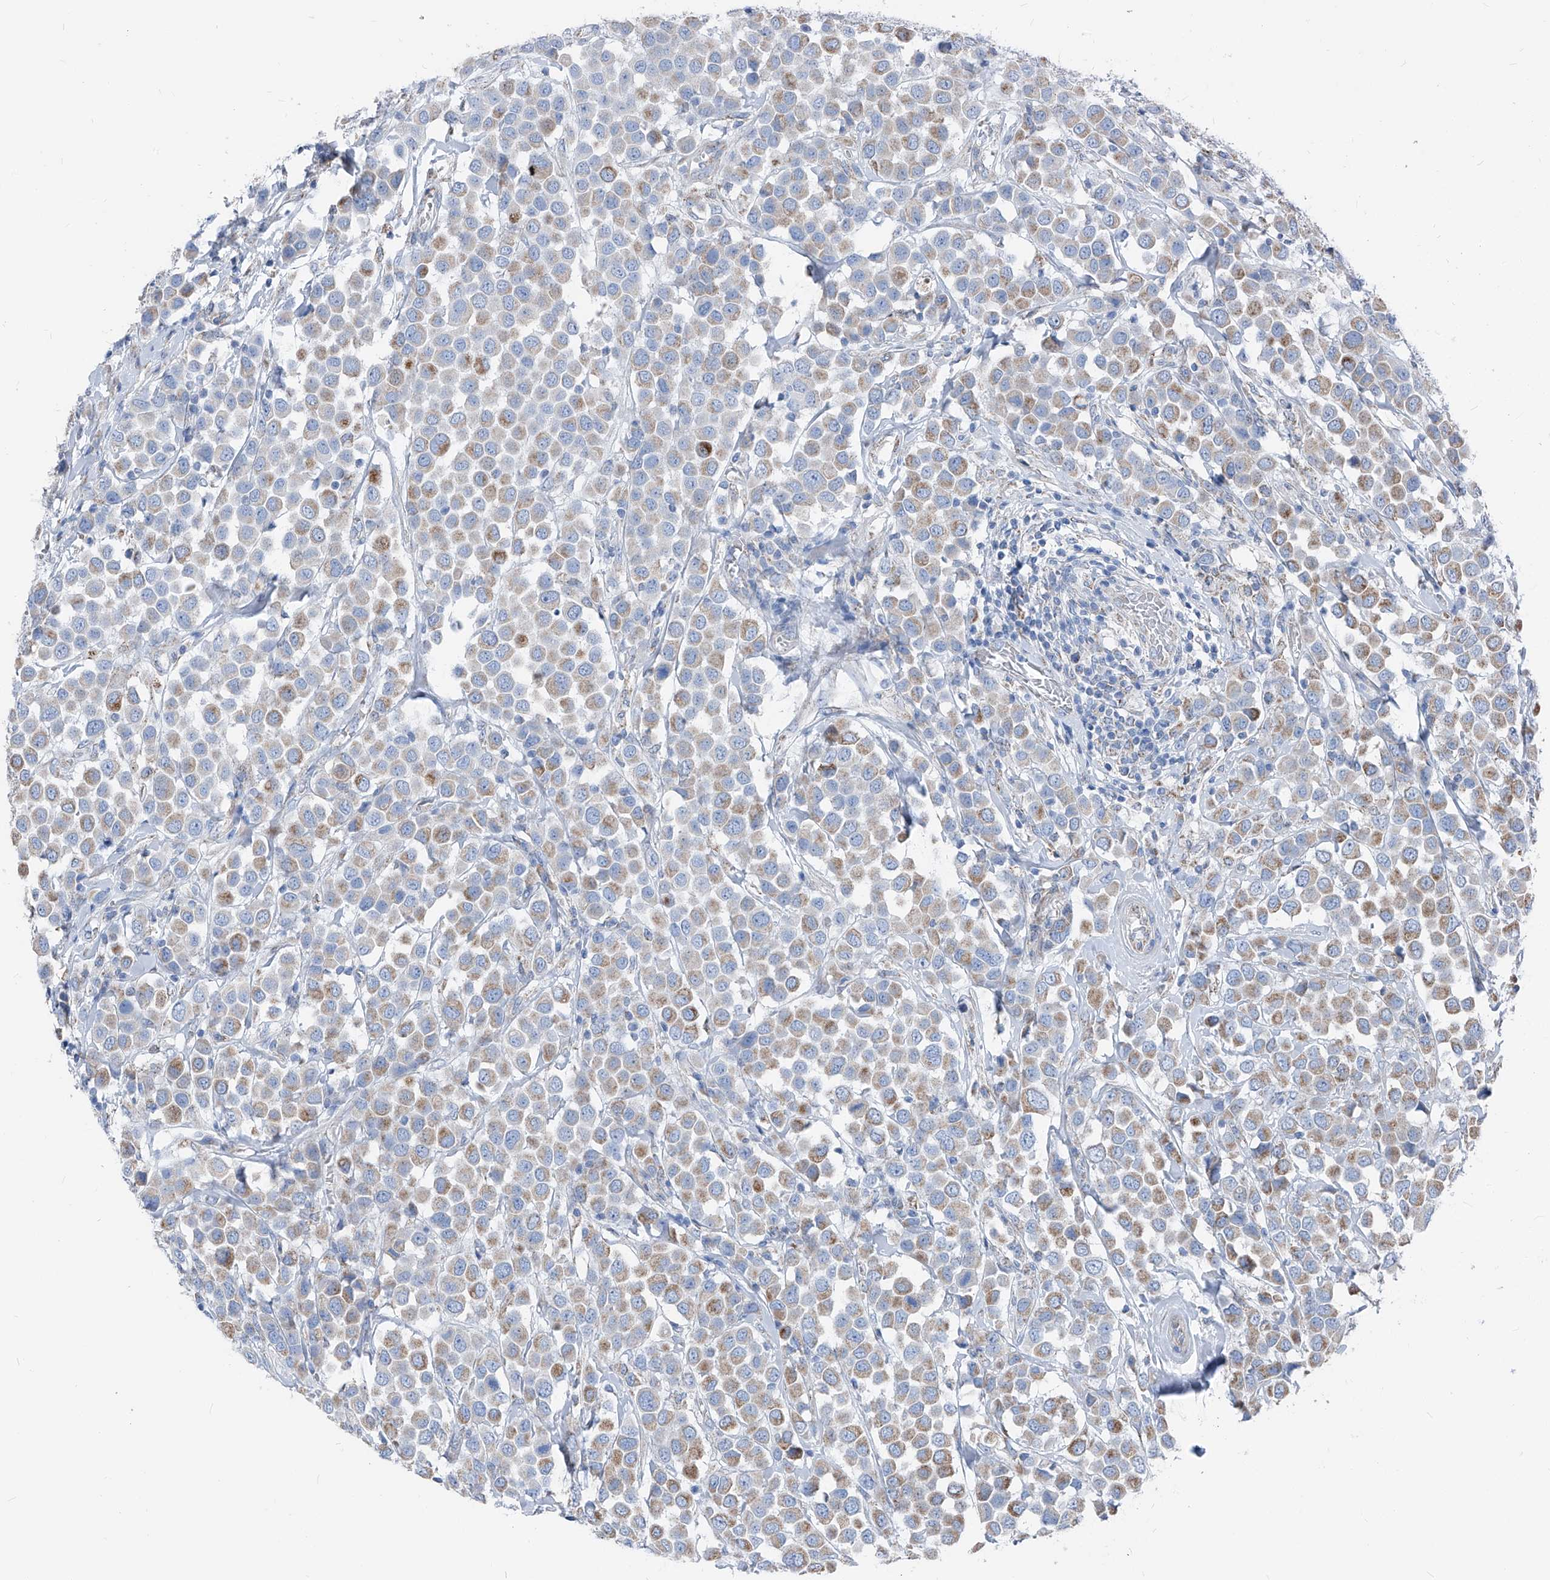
{"staining": {"intensity": "moderate", "quantity": "25%-75%", "location": "cytoplasmic/membranous"}, "tissue": "breast cancer", "cell_type": "Tumor cells", "image_type": "cancer", "snomed": [{"axis": "morphology", "description": "Duct carcinoma"}, {"axis": "topography", "description": "Breast"}], "caption": "Protein staining shows moderate cytoplasmic/membranous expression in about 25%-75% of tumor cells in breast cancer.", "gene": "AGPS", "patient": {"sex": "female", "age": 61}}